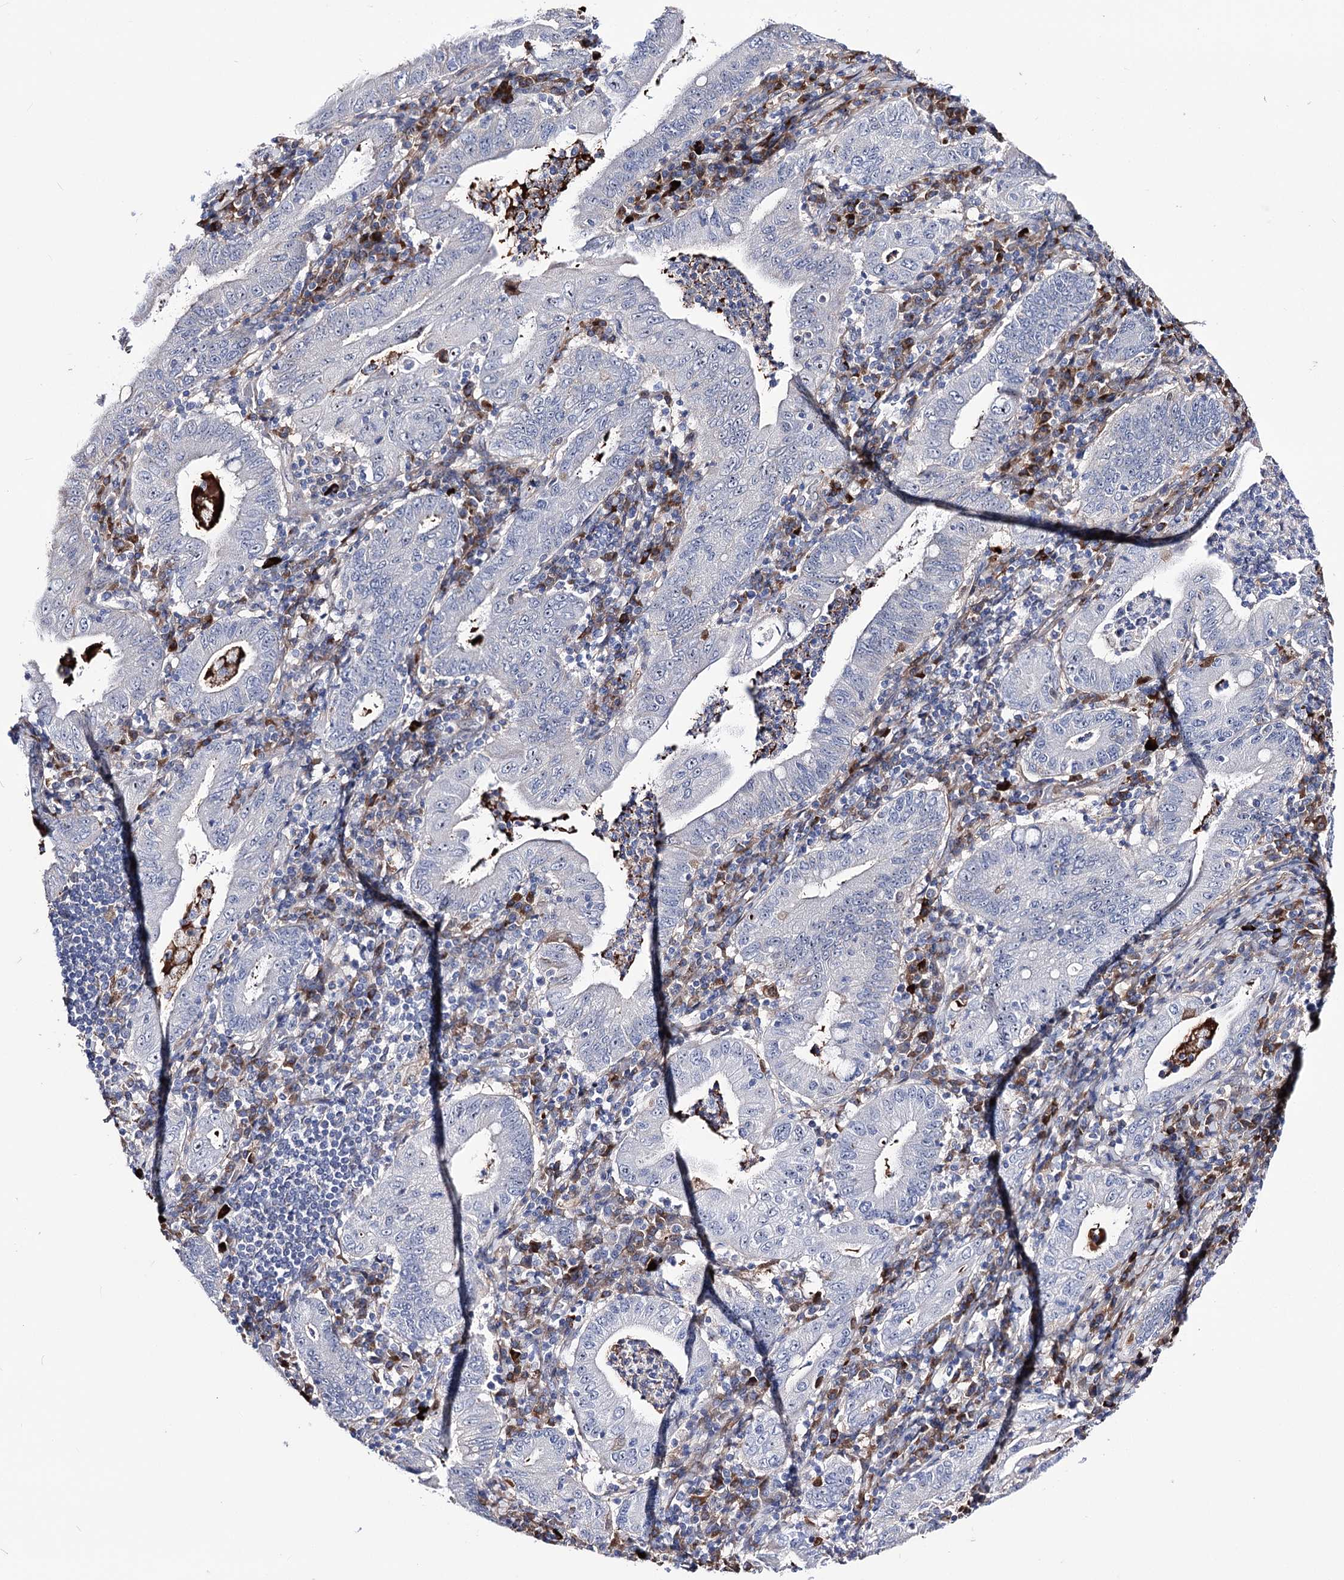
{"staining": {"intensity": "negative", "quantity": "none", "location": "none"}, "tissue": "stomach cancer", "cell_type": "Tumor cells", "image_type": "cancer", "snomed": [{"axis": "morphology", "description": "Normal tissue, NOS"}, {"axis": "morphology", "description": "Adenocarcinoma, NOS"}, {"axis": "topography", "description": "Esophagus"}, {"axis": "topography", "description": "Stomach, upper"}, {"axis": "topography", "description": "Peripheral nerve tissue"}], "caption": "Immunohistochemistry (IHC) of human stomach cancer reveals no positivity in tumor cells. (Brightfield microscopy of DAB (3,3'-diaminobenzidine) immunohistochemistry at high magnification).", "gene": "PCGF5", "patient": {"sex": "male", "age": 62}}